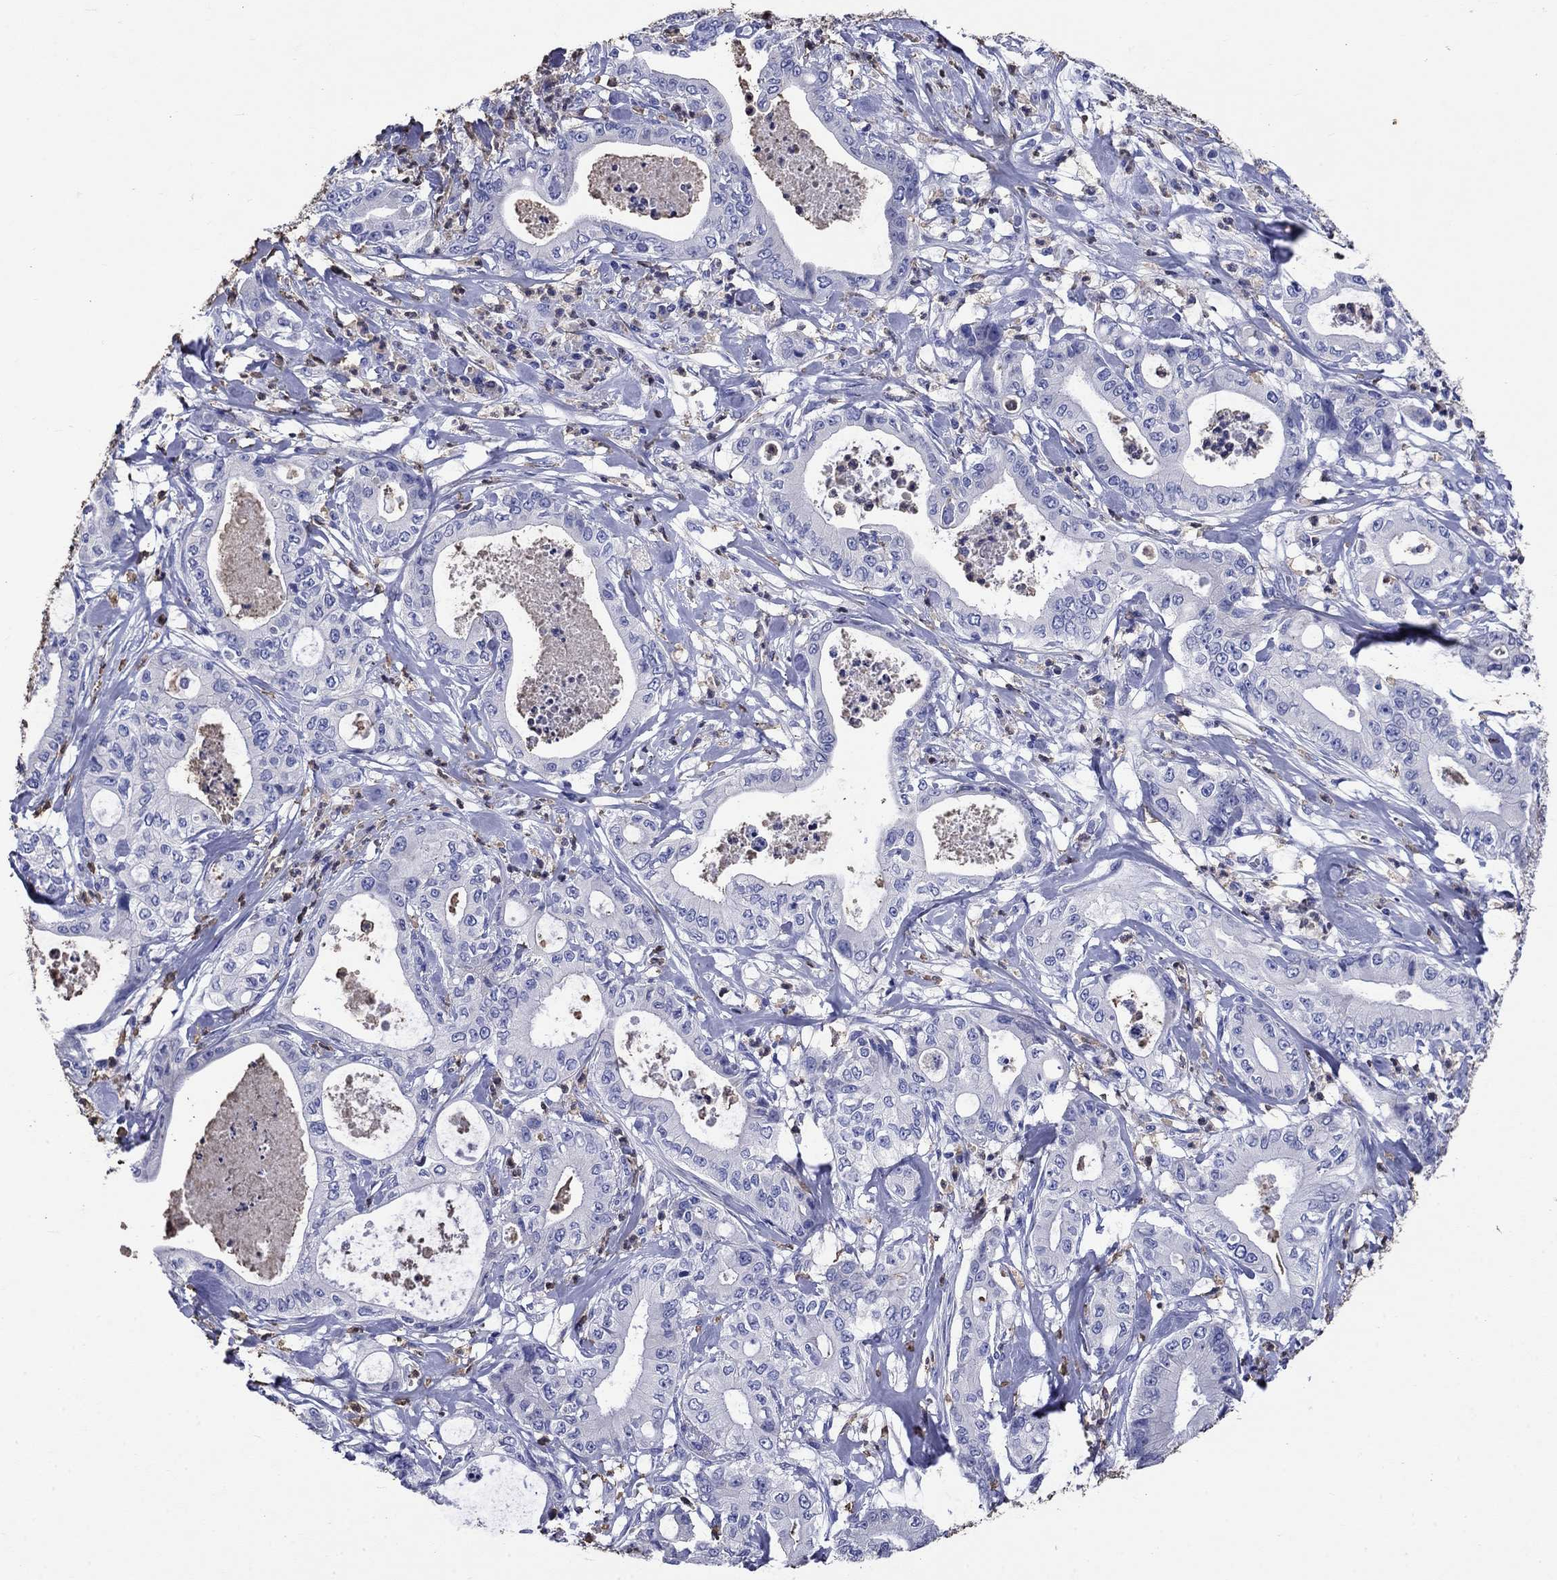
{"staining": {"intensity": "negative", "quantity": "none", "location": "none"}, "tissue": "pancreatic cancer", "cell_type": "Tumor cells", "image_type": "cancer", "snomed": [{"axis": "morphology", "description": "Adenocarcinoma, NOS"}, {"axis": "topography", "description": "Pancreas"}], "caption": "Immunohistochemistry image of human adenocarcinoma (pancreatic) stained for a protein (brown), which demonstrates no positivity in tumor cells.", "gene": "TFR2", "patient": {"sex": "male", "age": 71}}